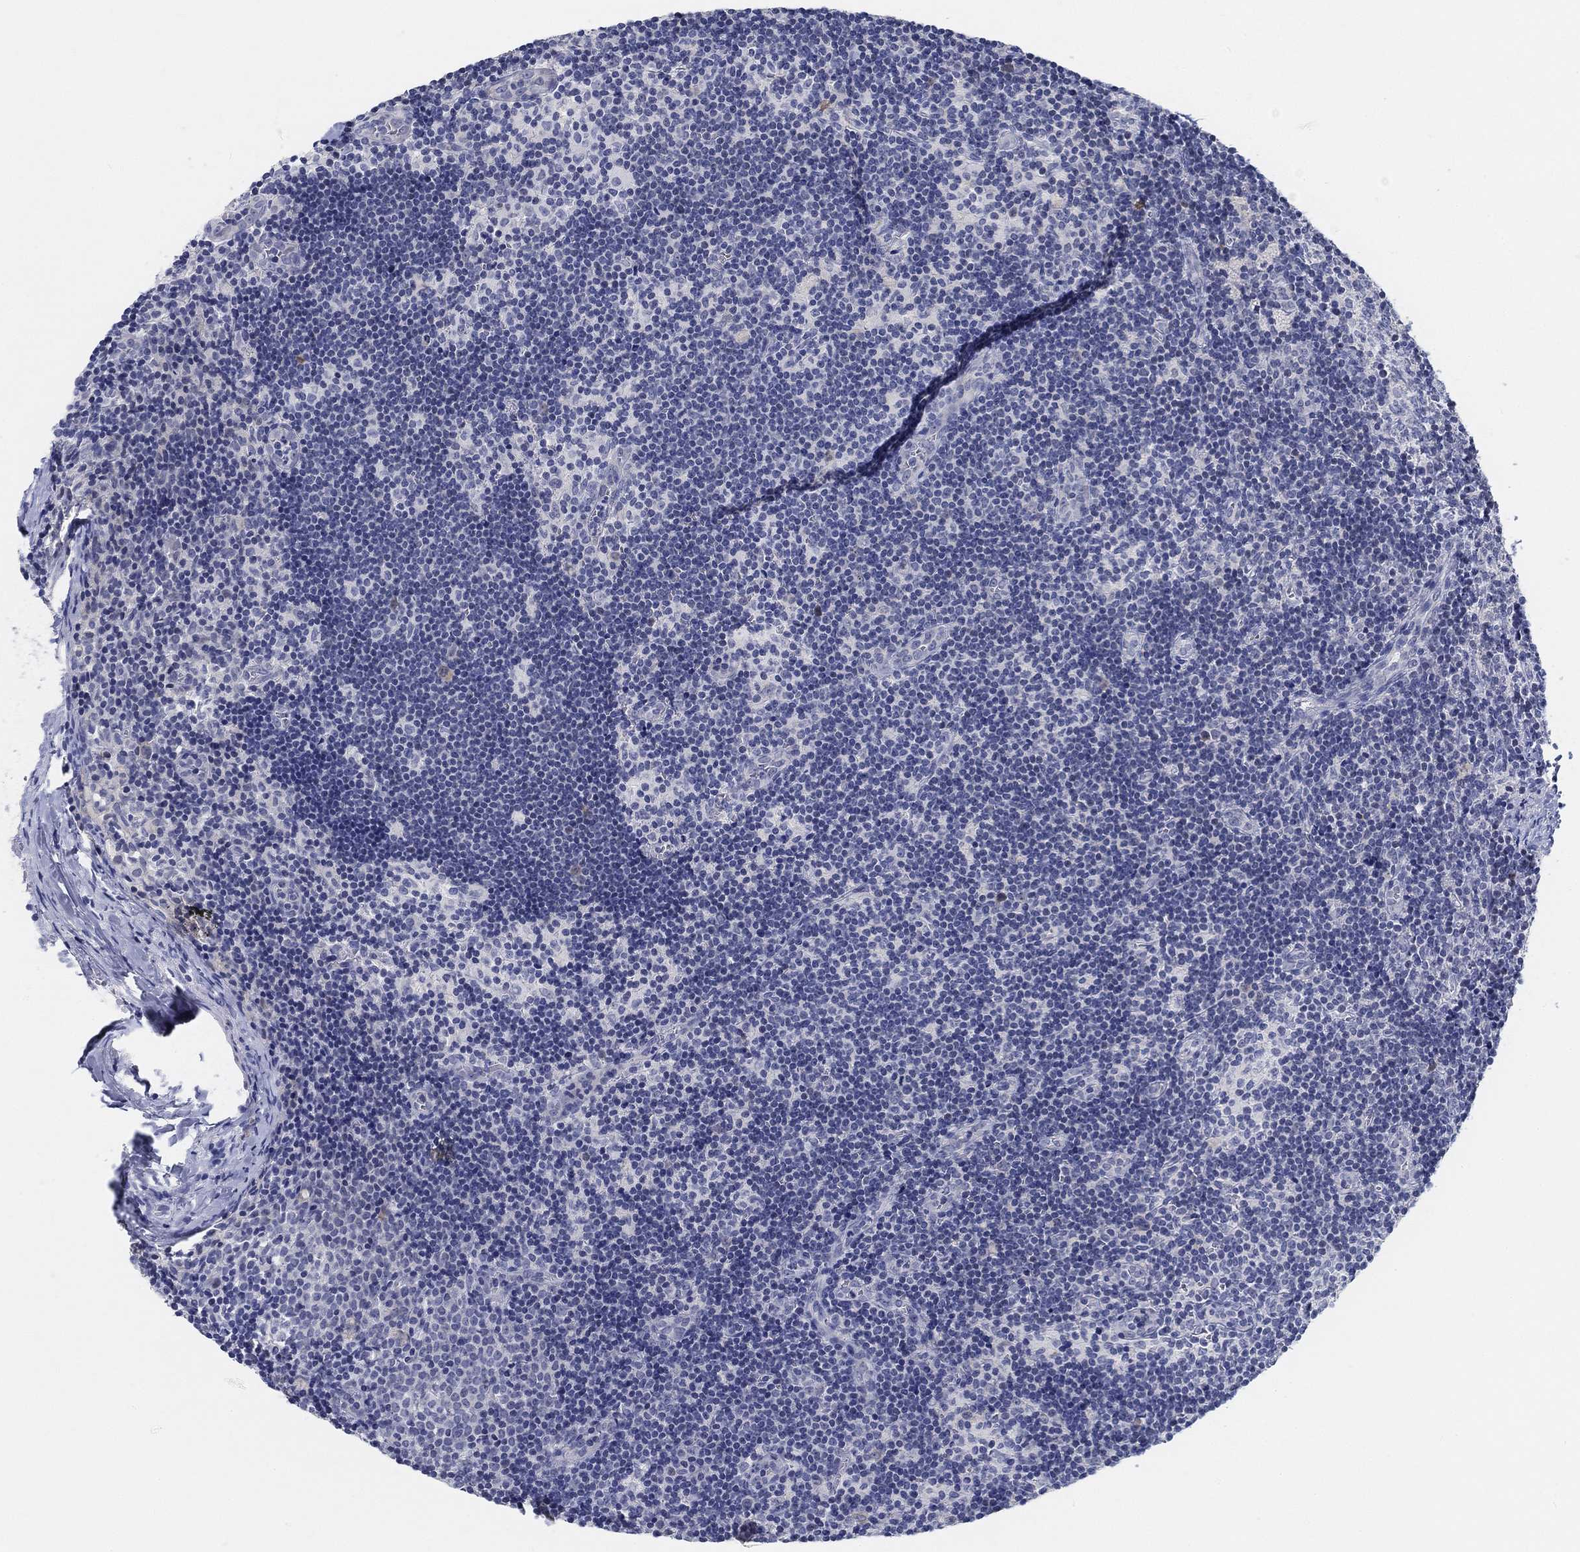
{"staining": {"intensity": "weak", "quantity": "25%-75%", "location": "cytoplasmic/membranous"}, "tissue": "lymph node", "cell_type": "Germinal center cells", "image_type": "normal", "snomed": [{"axis": "morphology", "description": "Normal tissue, NOS"}, {"axis": "topography", "description": "Lymph node"}], "caption": "The immunohistochemical stain labels weak cytoplasmic/membranous expression in germinal center cells of unremarkable lymph node.", "gene": "SNTG2", "patient": {"sex": "female", "age": 52}}